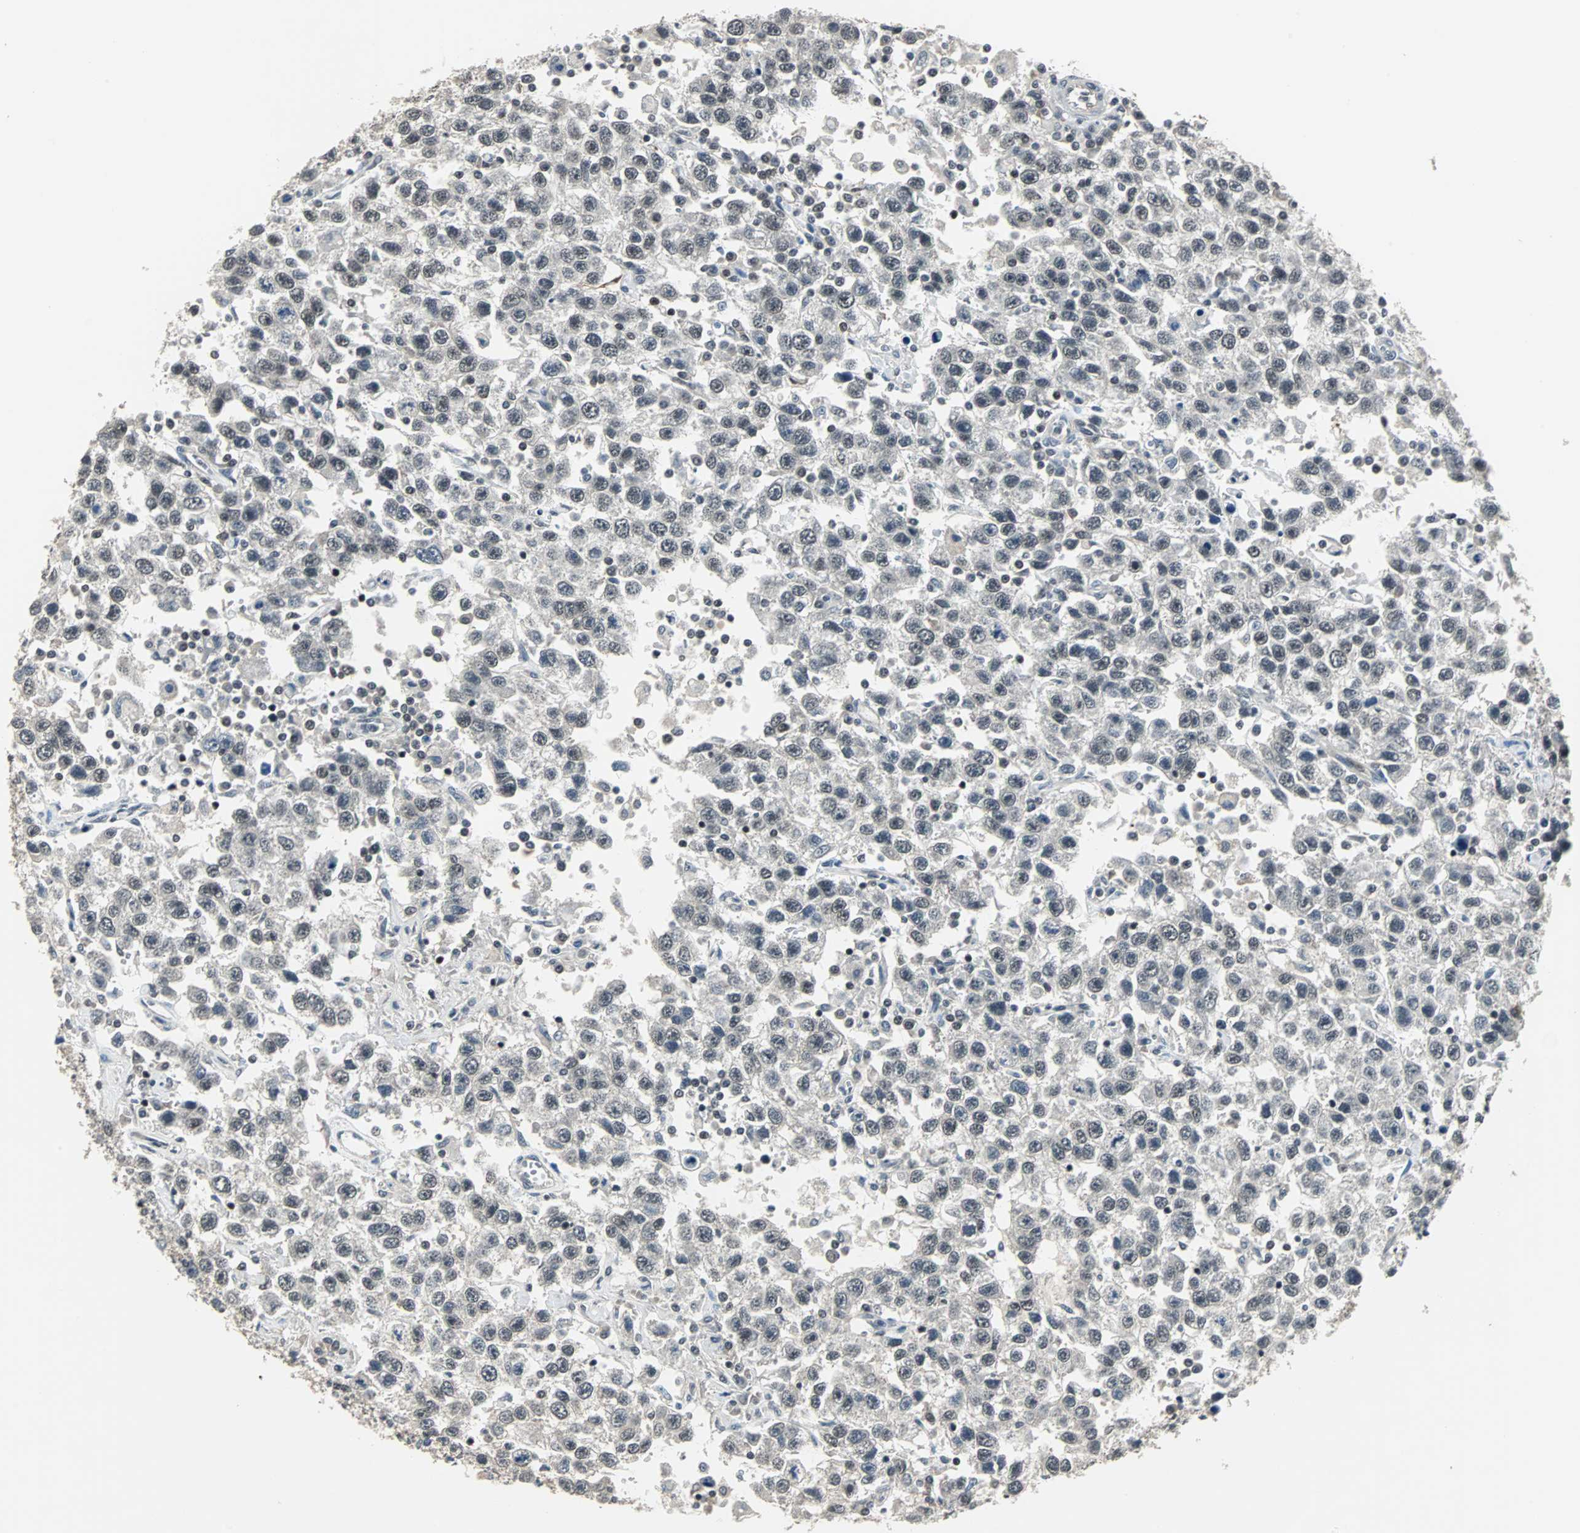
{"staining": {"intensity": "negative", "quantity": "none", "location": "none"}, "tissue": "testis cancer", "cell_type": "Tumor cells", "image_type": "cancer", "snomed": [{"axis": "morphology", "description": "Seminoma, NOS"}, {"axis": "topography", "description": "Testis"}], "caption": "Testis cancer (seminoma) stained for a protein using immunohistochemistry shows no staining tumor cells.", "gene": "MKX", "patient": {"sex": "male", "age": 41}}